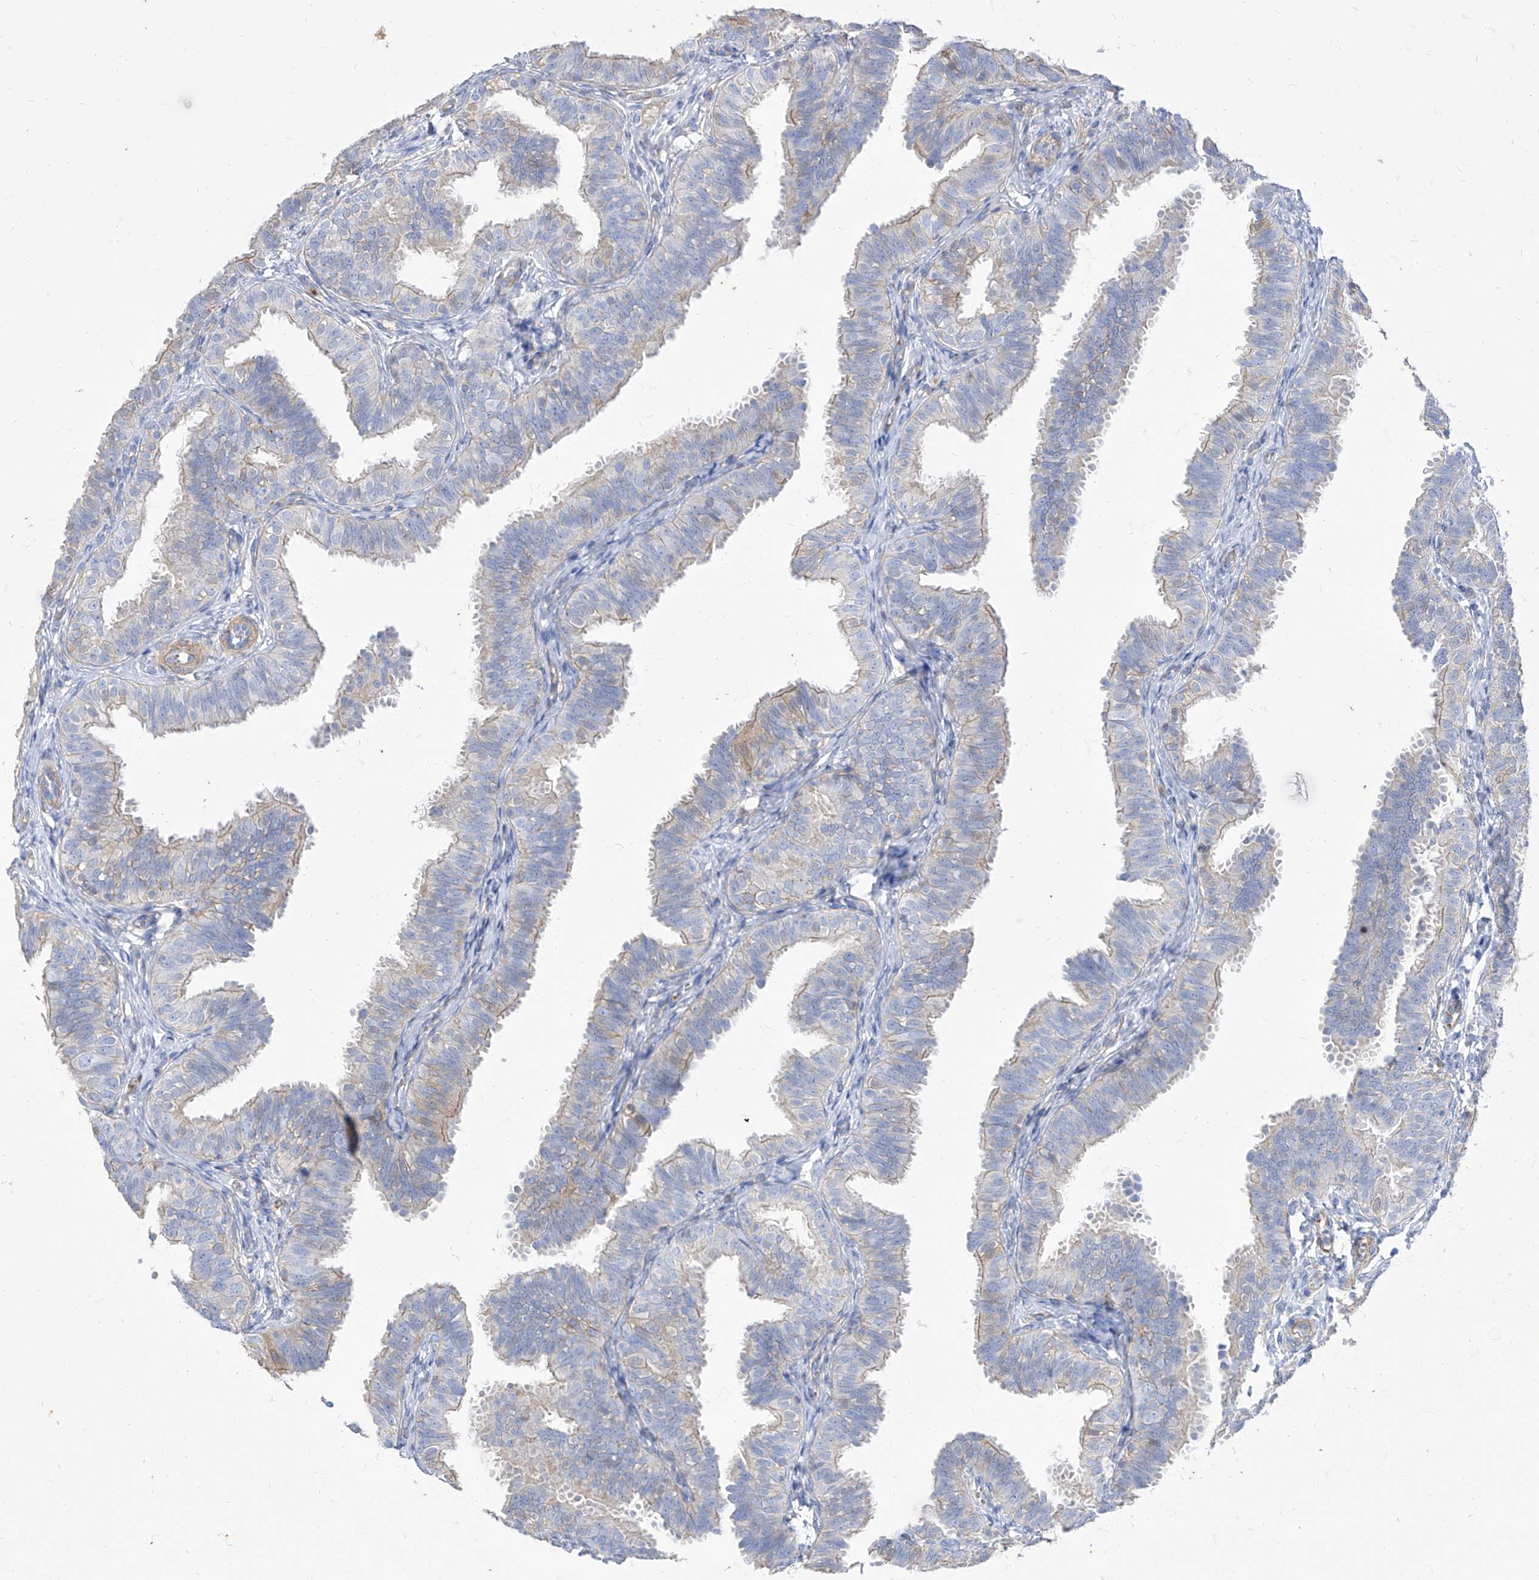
{"staining": {"intensity": "negative", "quantity": "none", "location": "none"}, "tissue": "fallopian tube", "cell_type": "Glandular cells", "image_type": "normal", "snomed": [{"axis": "morphology", "description": "Normal tissue, NOS"}, {"axis": "topography", "description": "Fallopian tube"}], "caption": "A histopathology image of fallopian tube stained for a protein displays no brown staining in glandular cells.", "gene": "C1orf74", "patient": {"sex": "female", "age": 35}}